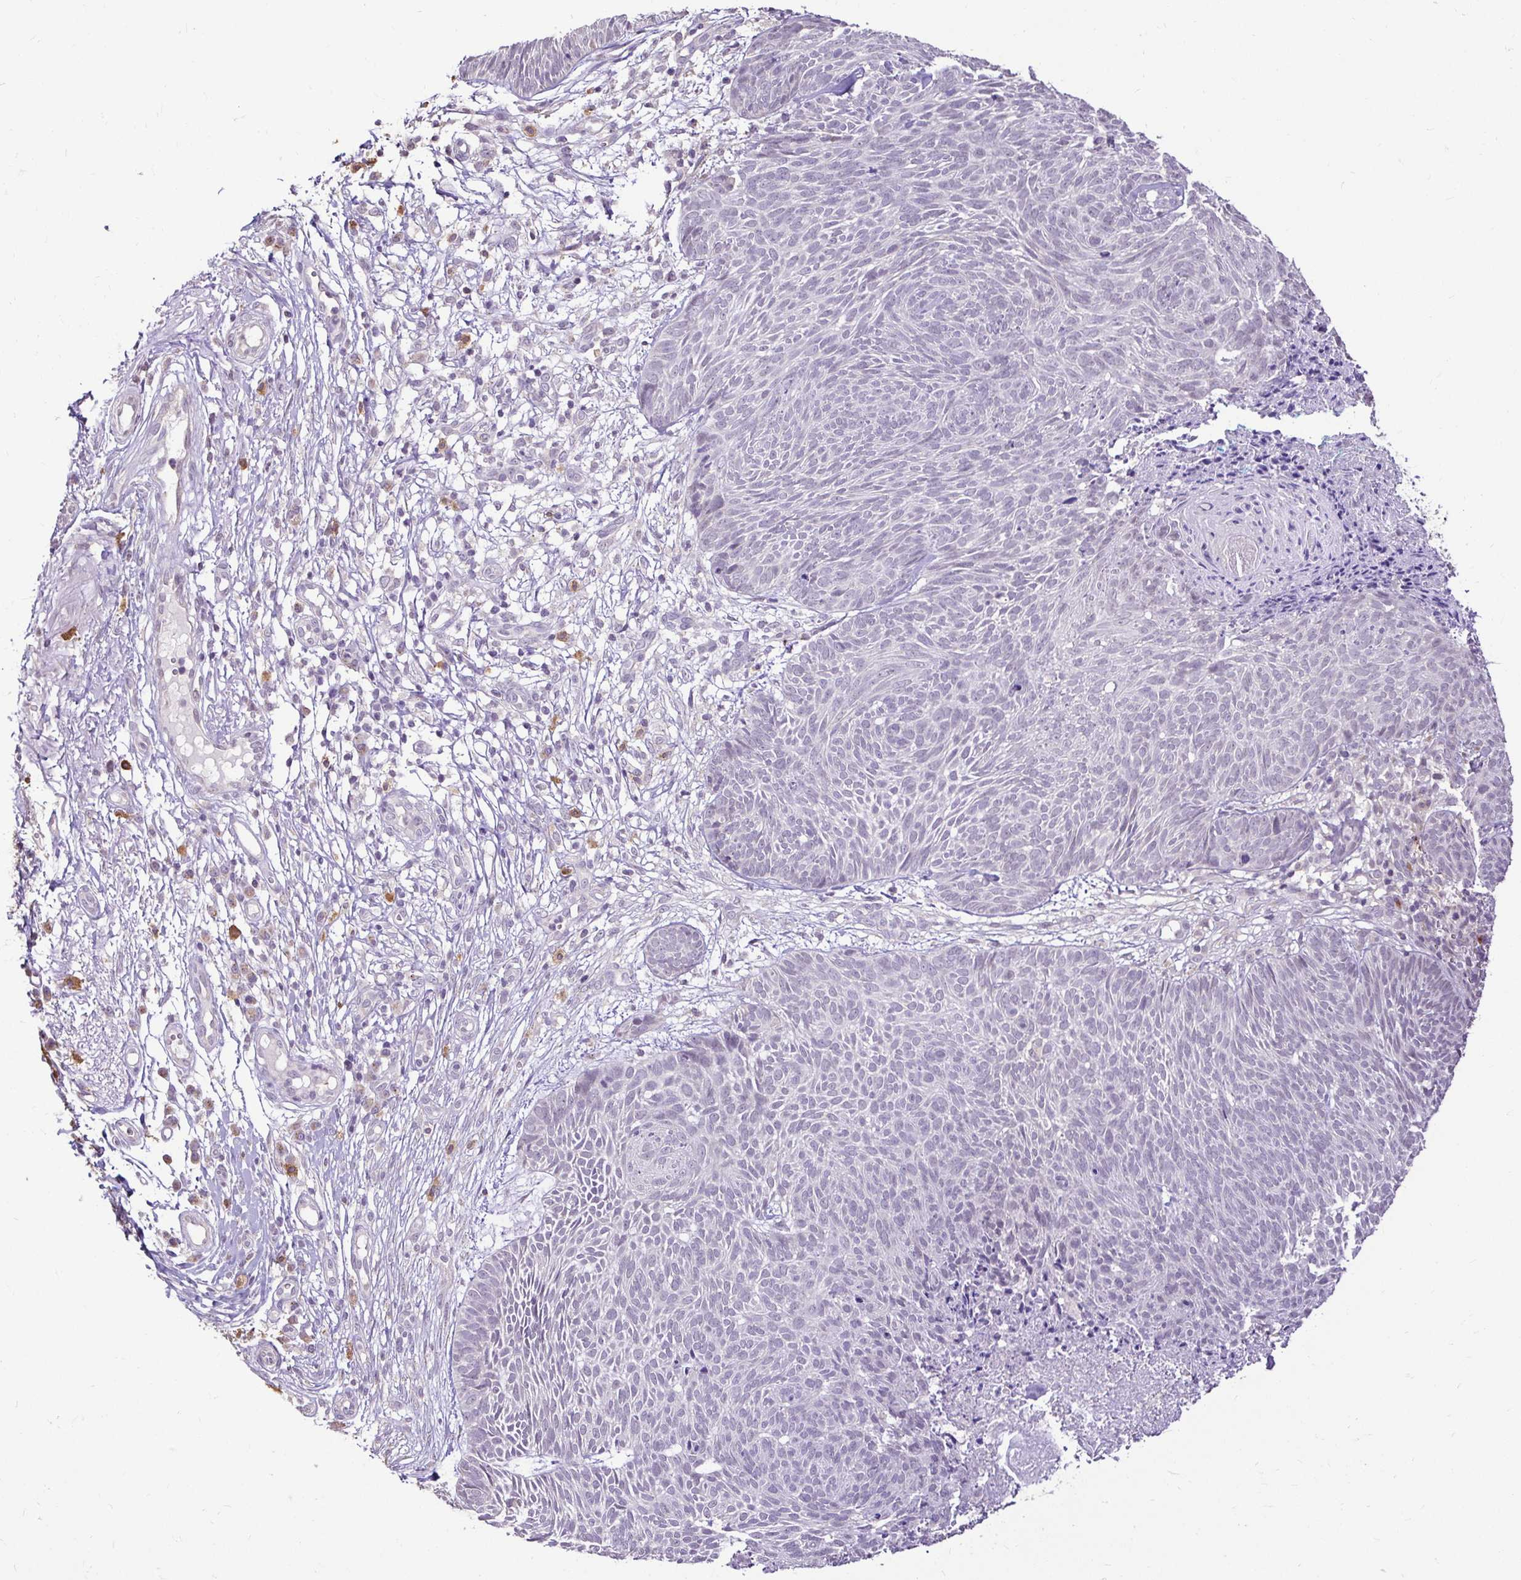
{"staining": {"intensity": "negative", "quantity": "none", "location": "none"}, "tissue": "skin cancer", "cell_type": "Tumor cells", "image_type": "cancer", "snomed": [{"axis": "morphology", "description": "Basal cell carcinoma"}, {"axis": "topography", "description": "Skin"}, {"axis": "topography", "description": "Skin of trunk"}], "caption": "This is a photomicrograph of IHC staining of basal cell carcinoma (skin), which shows no staining in tumor cells.", "gene": "KIAA1210", "patient": {"sex": "male", "age": 74}}